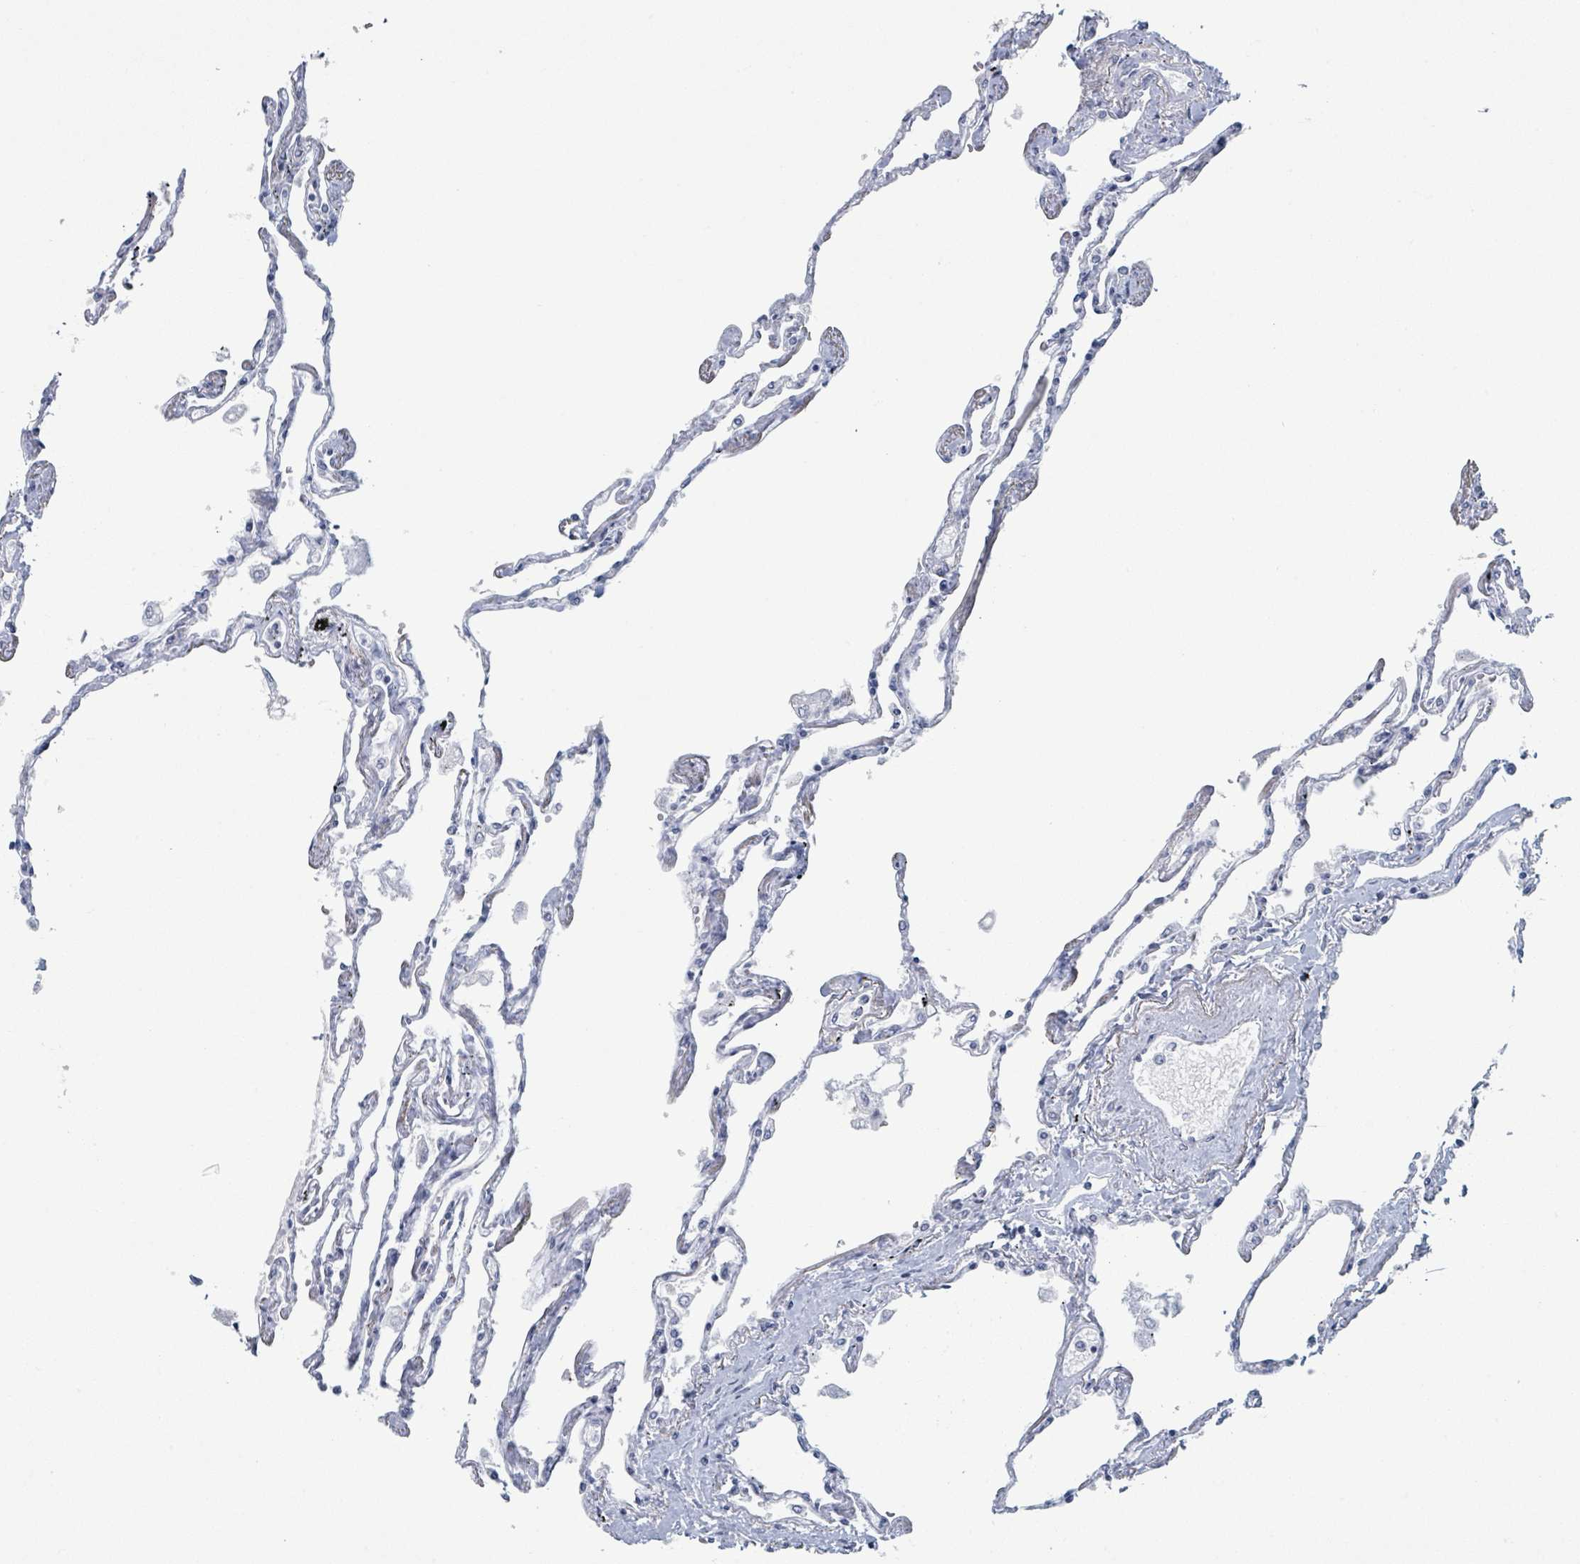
{"staining": {"intensity": "negative", "quantity": "none", "location": "none"}, "tissue": "lung", "cell_type": "Alveolar cells", "image_type": "normal", "snomed": [{"axis": "morphology", "description": "Normal tissue, NOS"}, {"axis": "topography", "description": "Lung"}], "caption": "Immunohistochemistry (IHC) photomicrograph of benign lung: human lung stained with DAB (3,3'-diaminobenzidine) displays no significant protein staining in alveolar cells. The staining was performed using DAB (3,3'-diaminobenzidine) to visualize the protein expression in brown, while the nuclei were stained in blue with hematoxylin (Magnification: 20x).", "gene": "GPR15LG", "patient": {"sex": "female", "age": 67}}